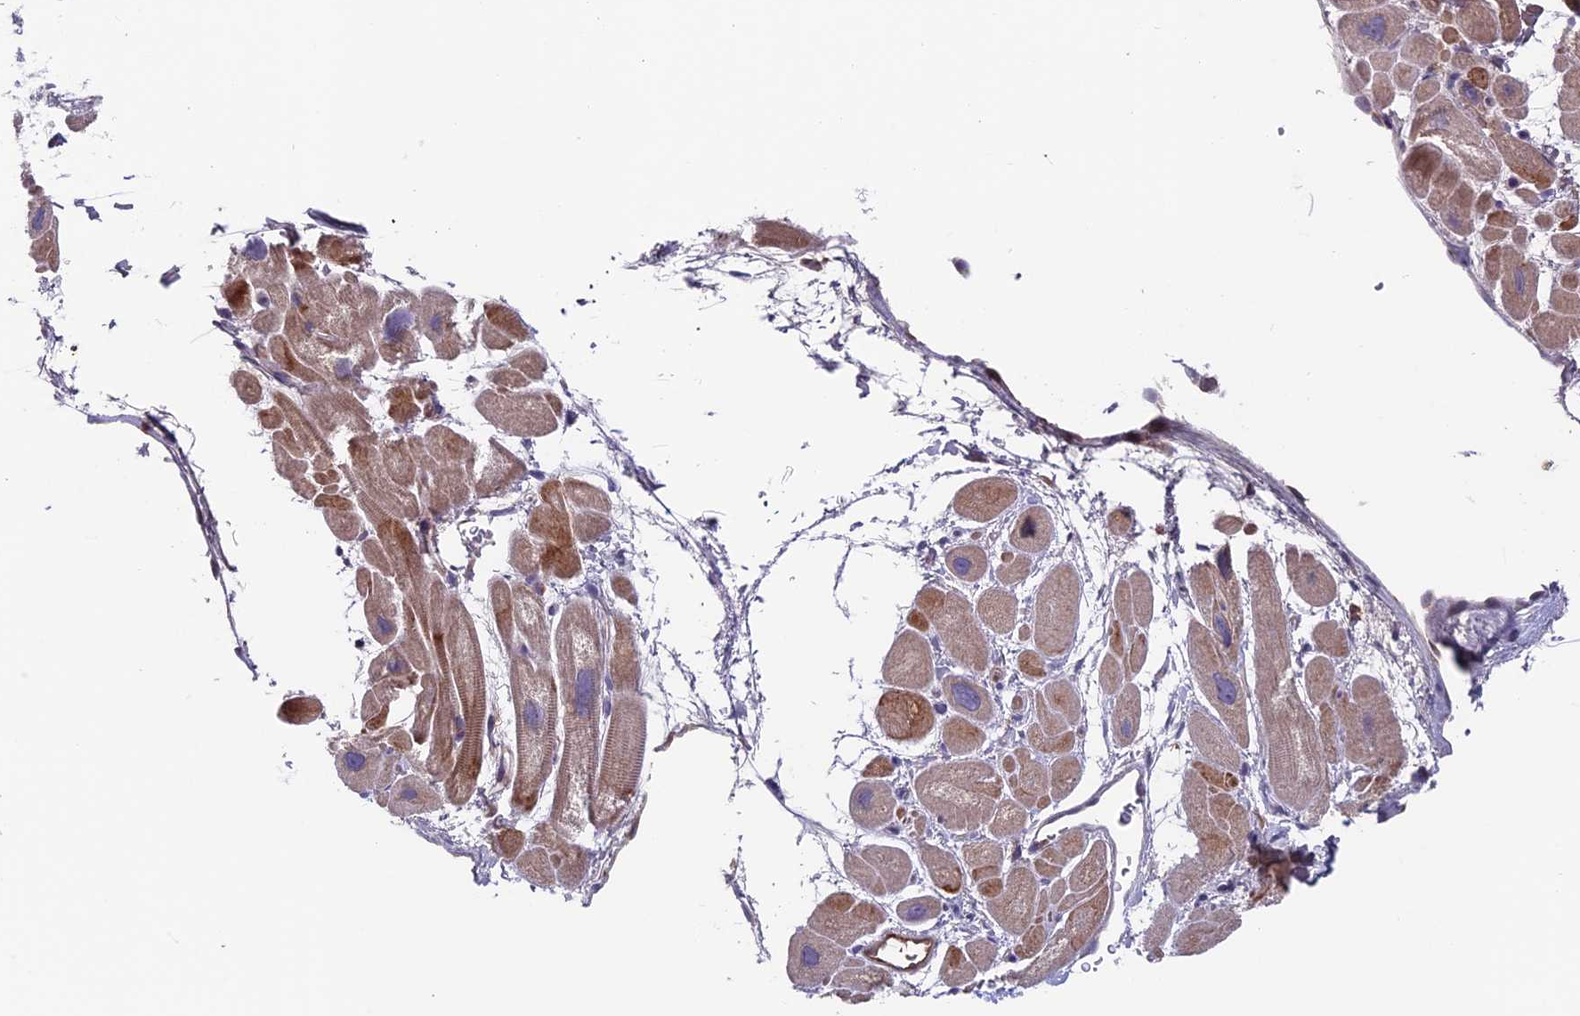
{"staining": {"intensity": "moderate", "quantity": "<25%", "location": "cytoplasmic/membranous"}, "tissue": "heart muscle", "cell_type": "Cardiomyocytes", "image_type": "normal", "snomed": [{"axis": "morphology", "description": "Normal tissue, NOS"}, {"axis": "topography", "description": "Heart"}], "caption": "Immunohistochemical staining of benign heart muscle displays low levels of moderate cytoplasmic/membranous expression in approximately <25% of cardiomyocytes. (DAB (3,3'-diaminobenzidine) IHC with brightfield microscopy, high magnification).", "gene": "MAST2", "patient": {"sex": "male", "age": 49}}